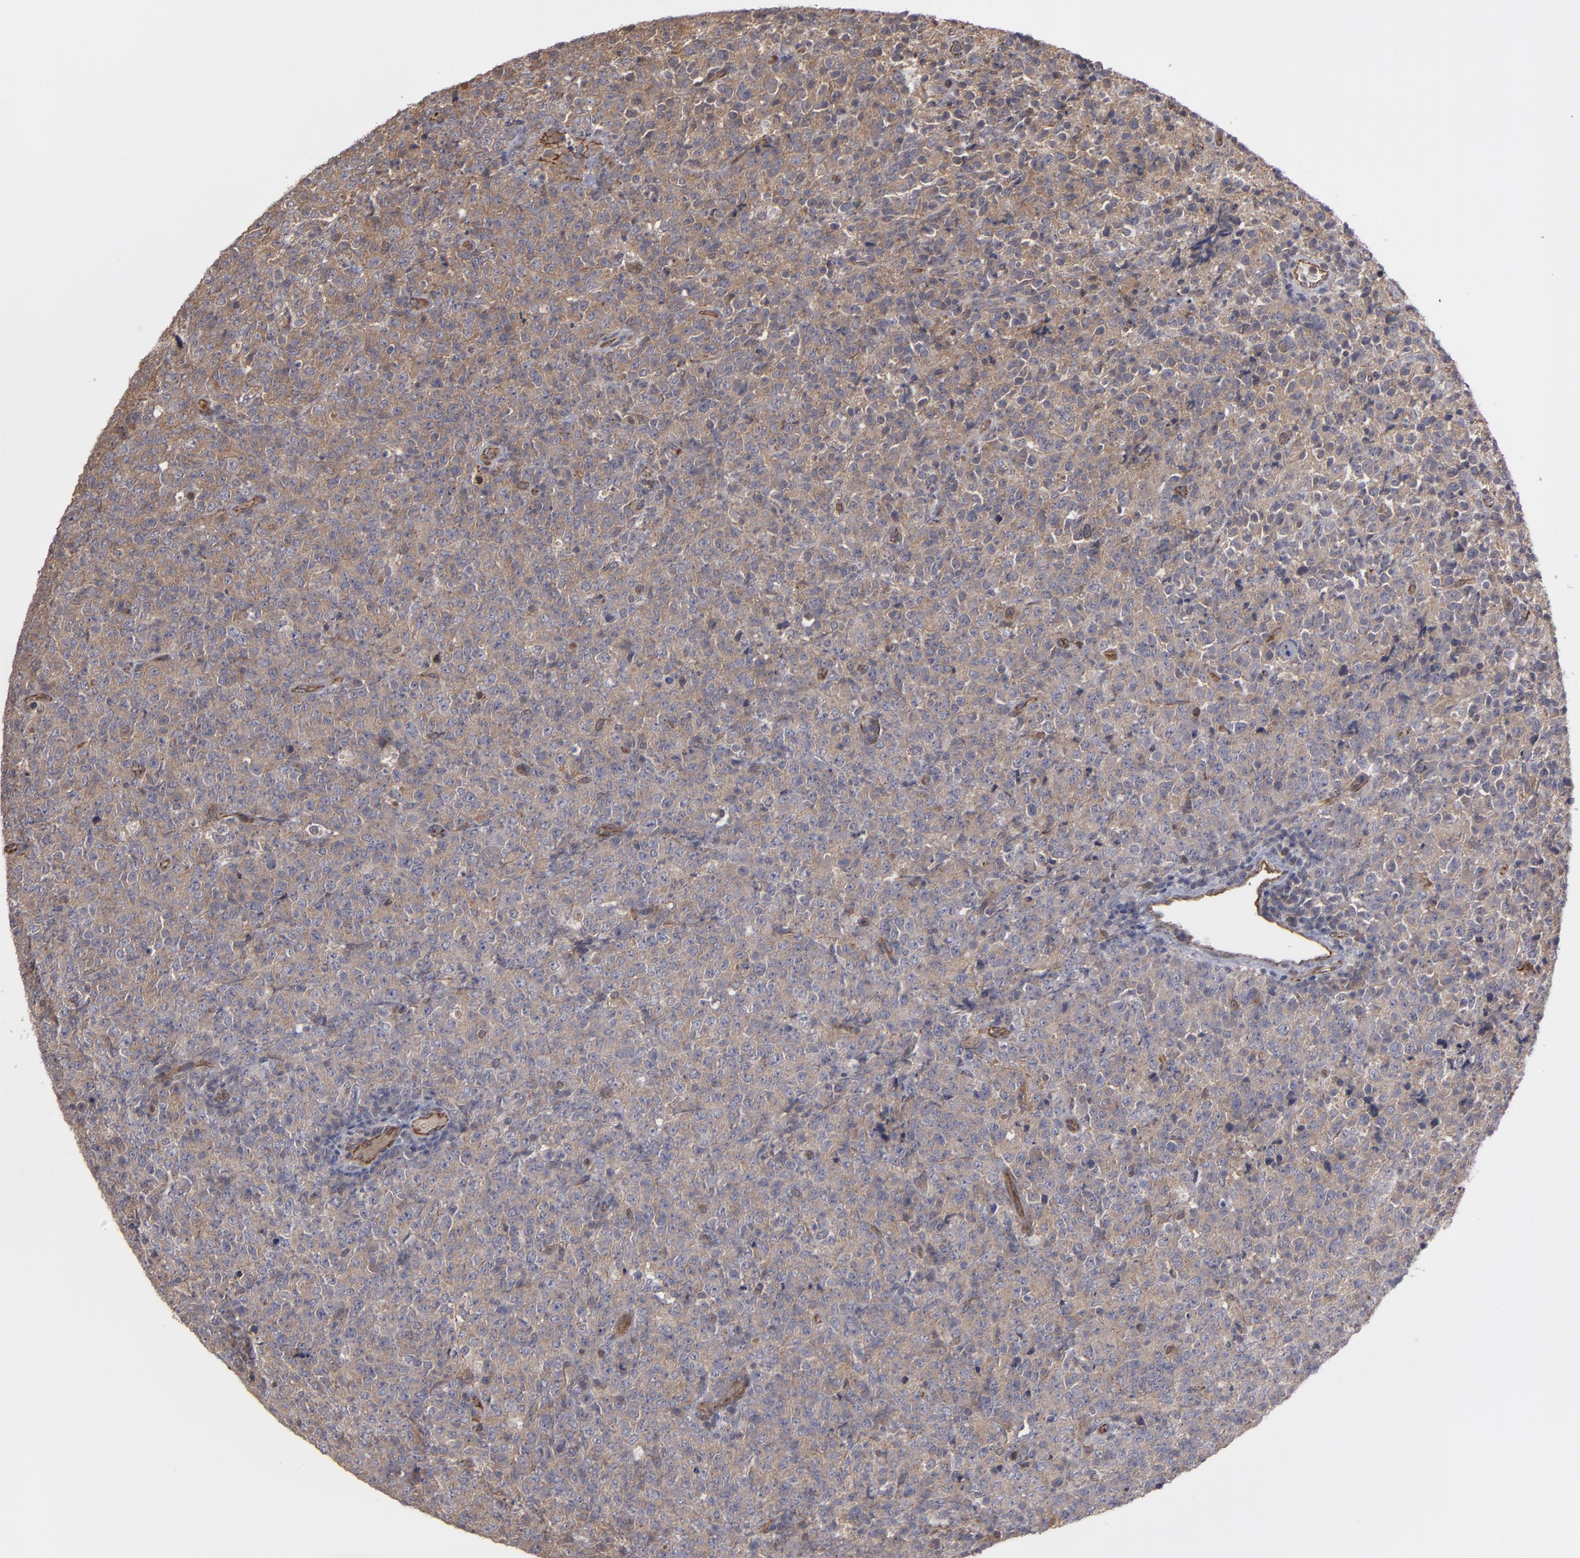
{"staining": {"intensity": "moderate", "quantity": "25%-75%", "location": "cytoplasmic/membranous"}, "tissue": "lymphoma", "cell_type": "Tumor cells", "image_type": "cancer", "snomed": [{"axis": "morphology", "description": "Malignant lymphoma, non-Hodgkin's type, High grade"}, {"axis": "topography", "description": "Tonsil"}], "caption": "A brown stain highlights moderate cytoplasmic/membranous expression of a protein in high-grade malignant lymphoma, non-Hodgkin's type tumor cells. (DAB (3,3'-diaminobenzidine) IHC with brightfield microscopy, high magnification).", "gene": "TJP1", "patient": {"sex": "female", "age": 36}}